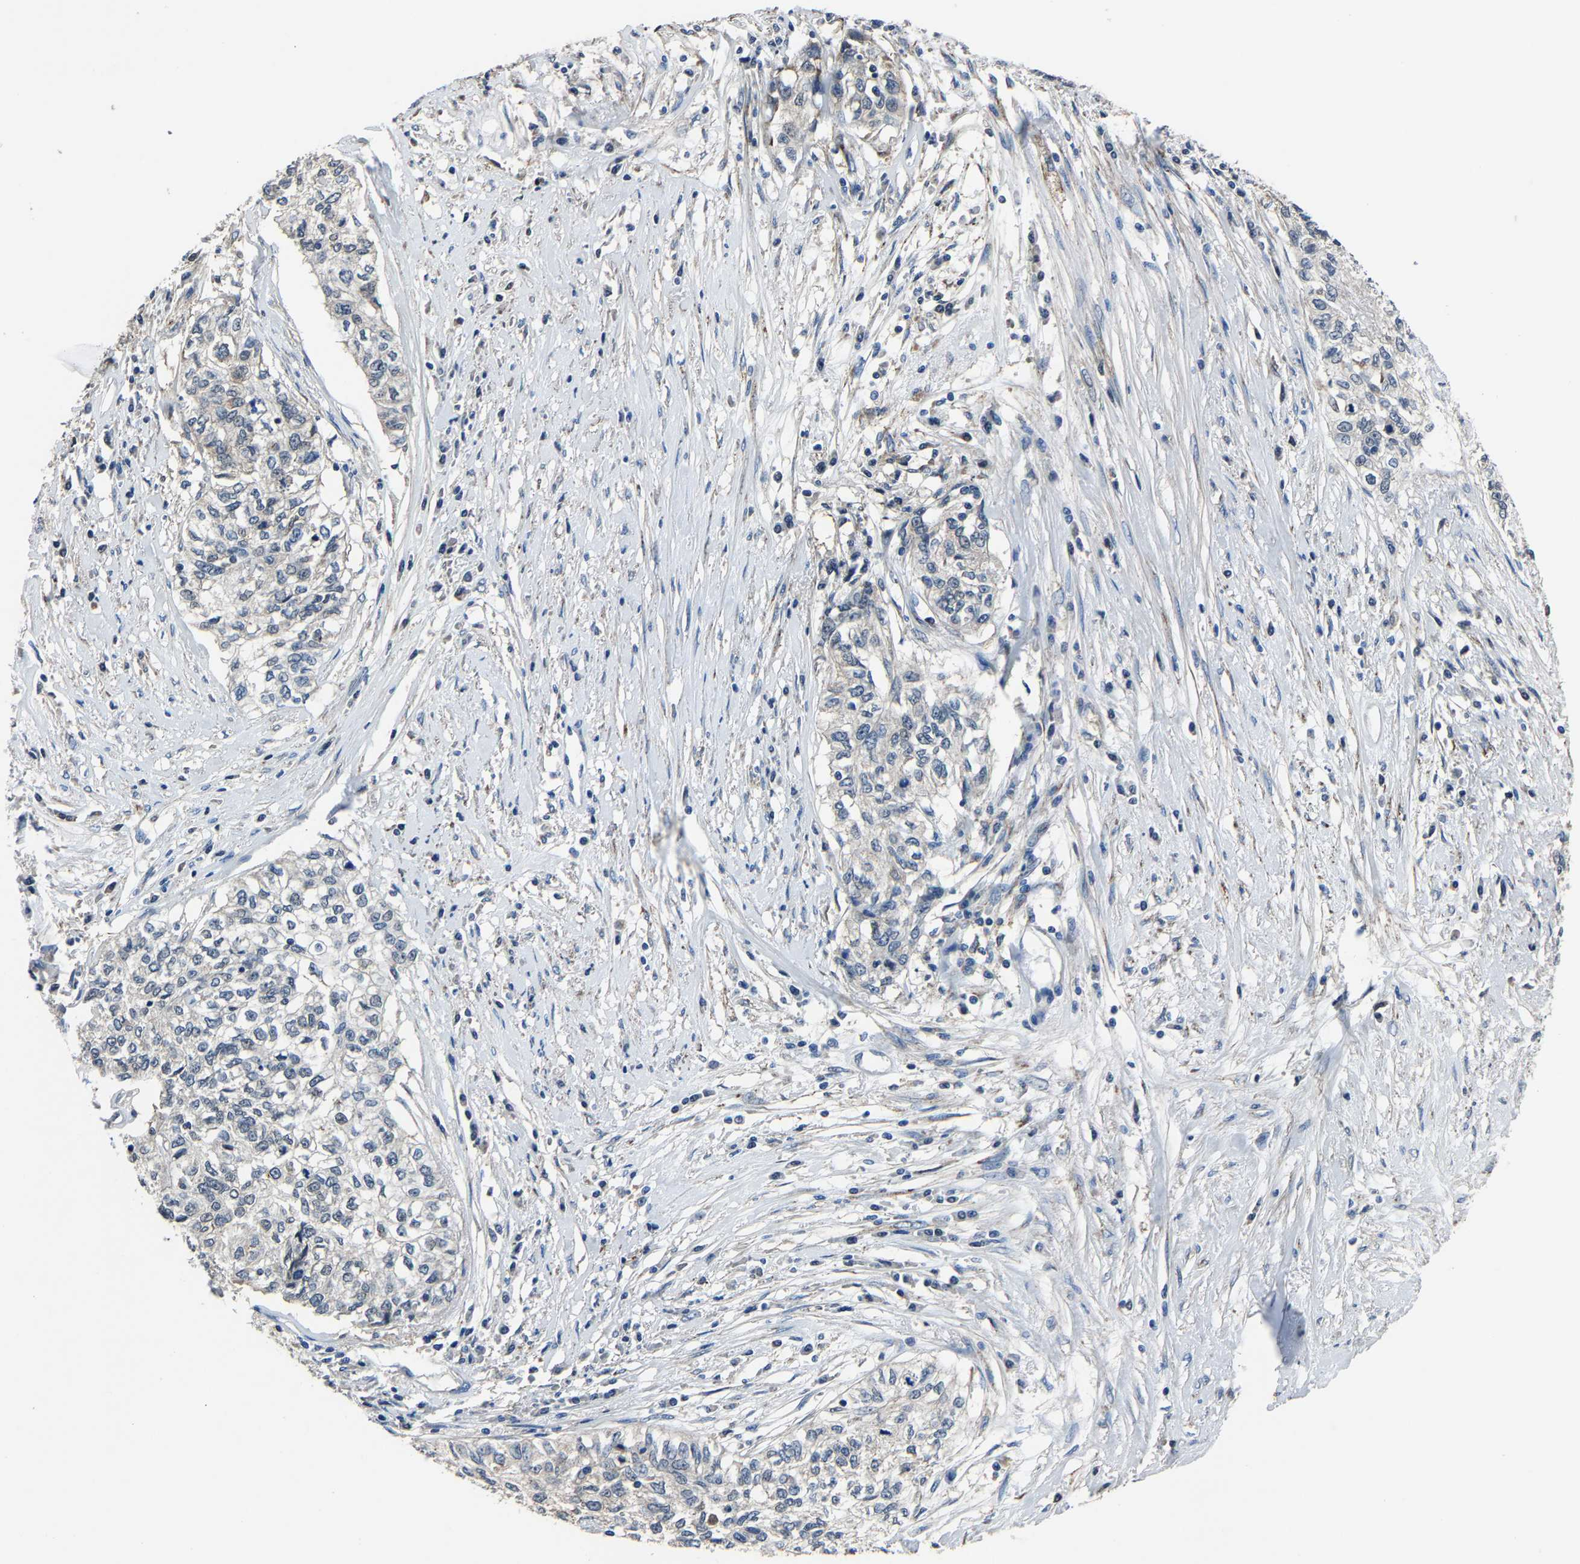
{"staining": {"intensity": "negative", "quantity": "none", "location": "none"}, "tissue": "cervical cancer", "cell_type": "Tumor cells", "image_type": "cancer", "snomed": [{"axis": "morphology", "description": "Squamous cell carcinoma, NOS"}, {"axis": "topography", "description": "Cervix"}], "caption": "This is an IHC image of human cervical cancer. There is no expression in tumor cells.", "gene": "STRBP", "patient": {"sex": "female", "age": 57}}